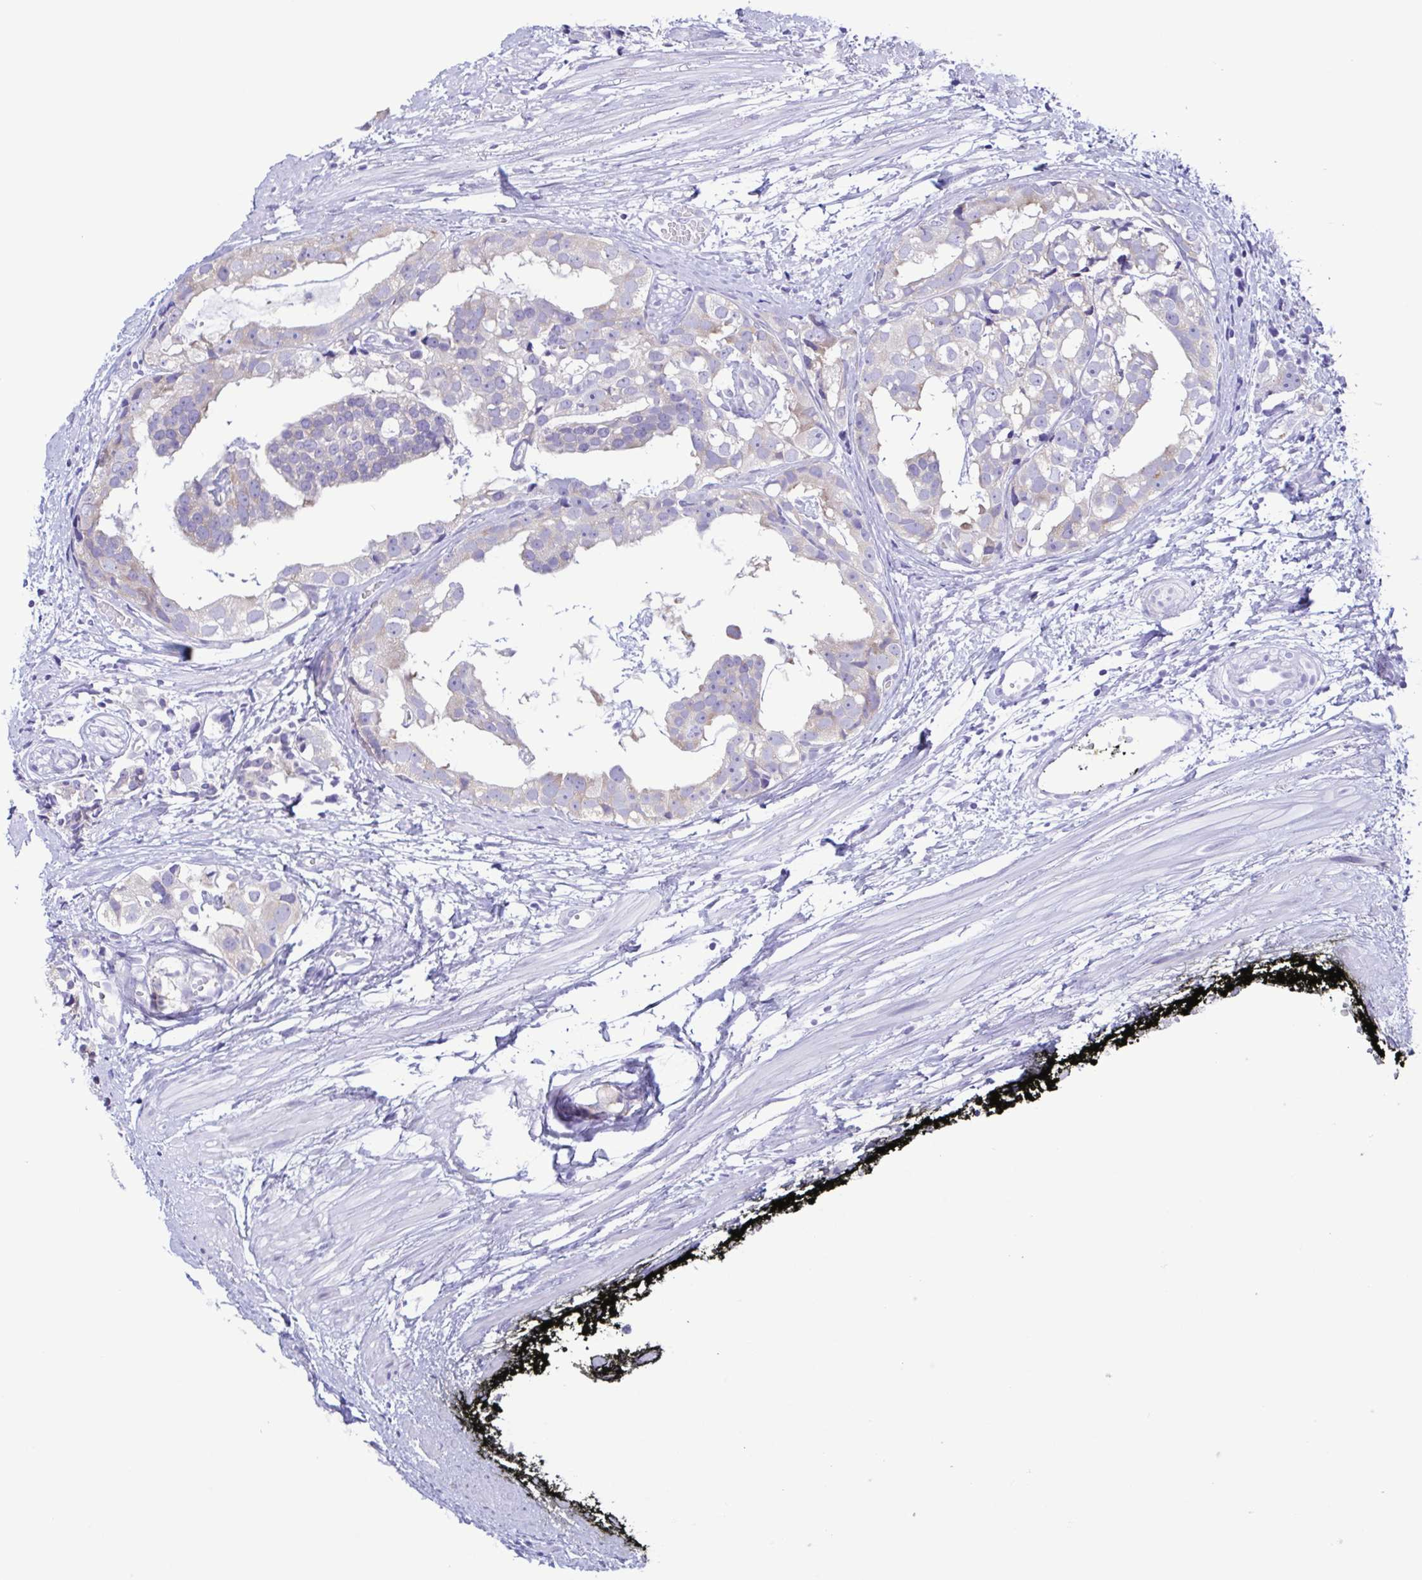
{"staining": {"intensity": "negative", "quantity": "none", "location": "none"}, "tissue": "prostate cancer", "cell_type": "Tumor cells", "image_type": "cancer", "snomed": [{"axis": "morphology", "description": "Adenocarcinoma, High grade"}, {"axis": "topography", "description": "Prostate"}], "caption": "DAB (3,3'-diaminobenzidine) immunohistochemical staining of prostate cancer reveals no significant positivity in tumor cells.", "gene": "TNNI3", "patient": {"sex": "male", "age": 71}}